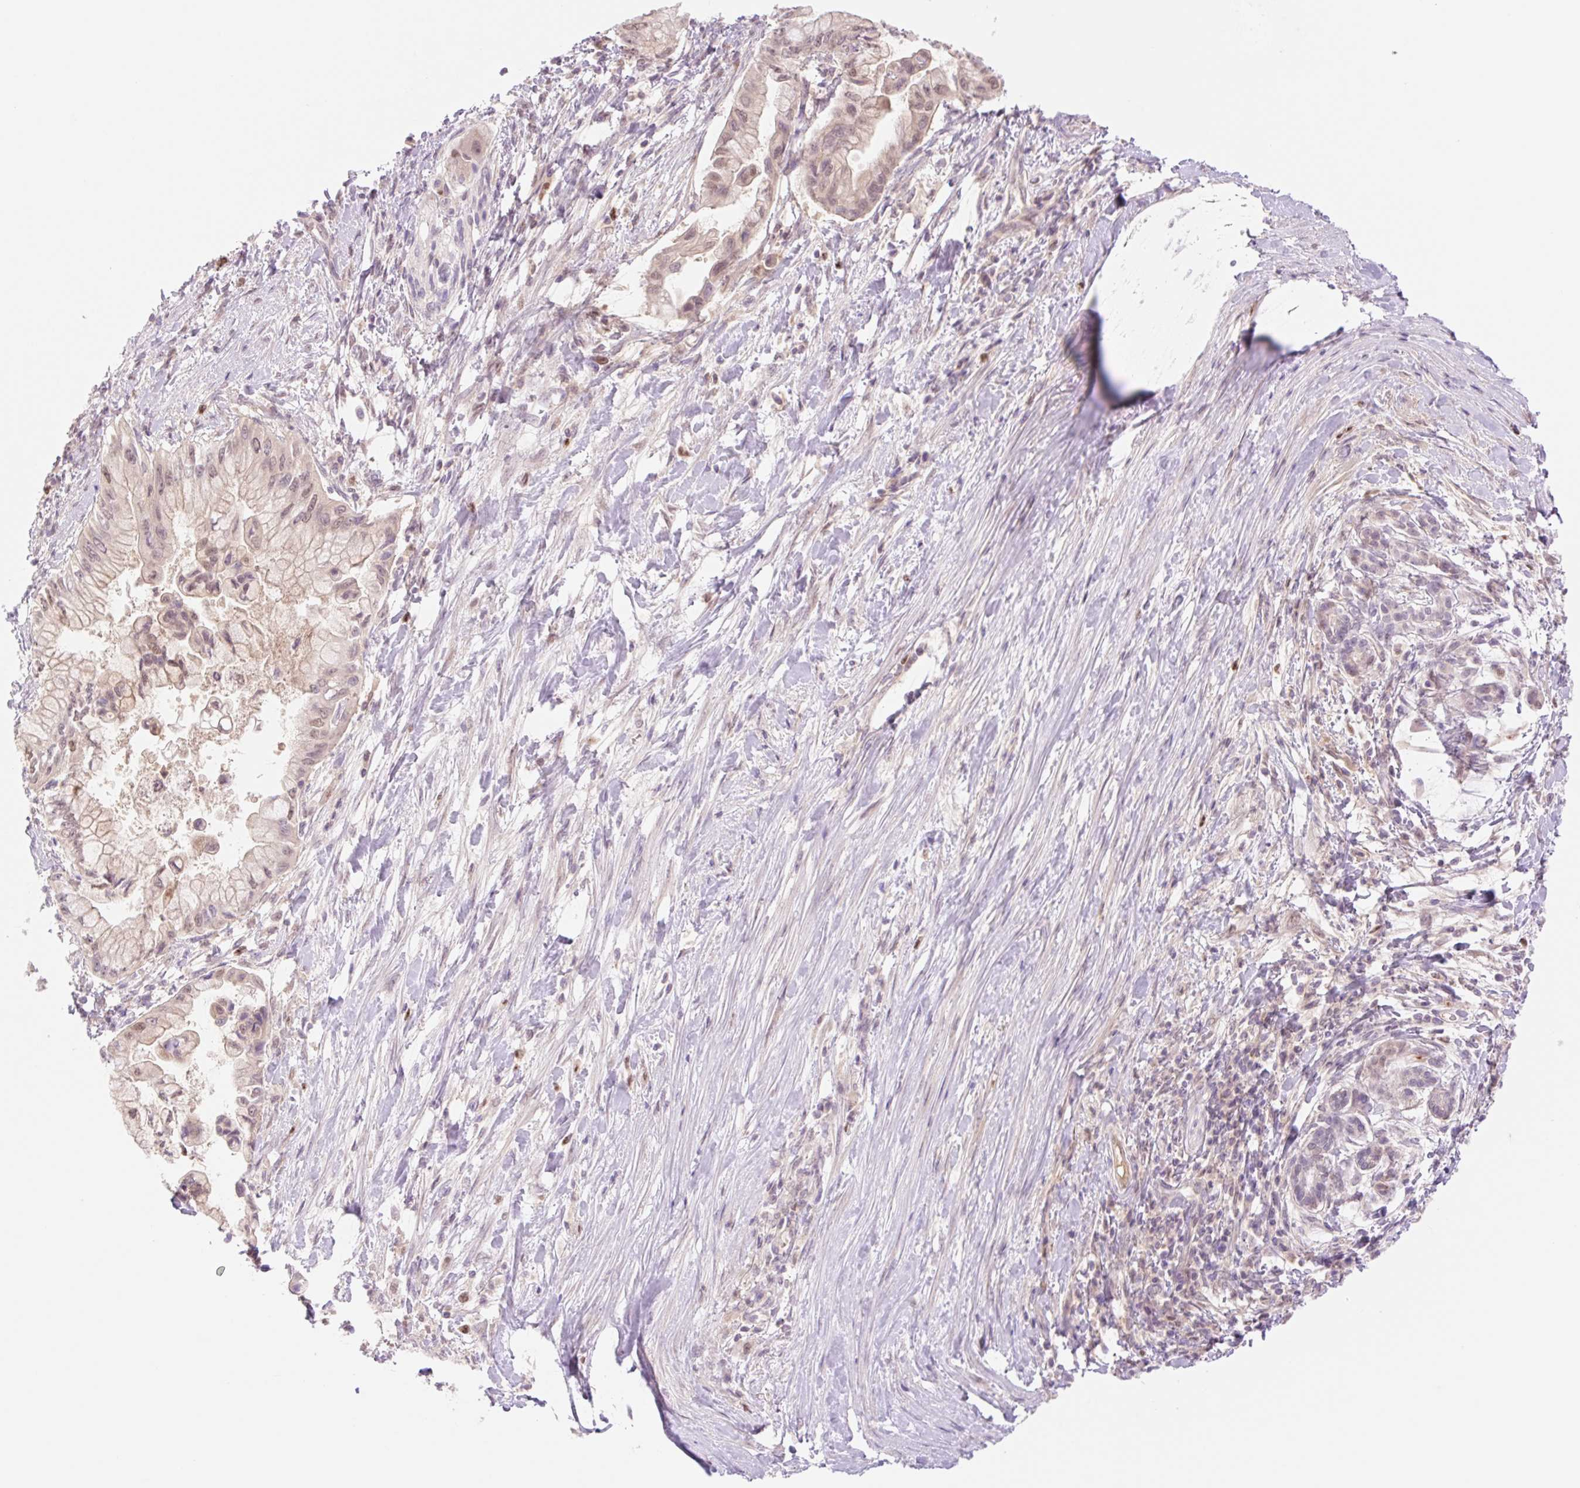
{"staining": {"intensity": "weak", "quantity": ">75%", "location": "nuclear"}, "tissue": "pancreatic cancer", "cell_type": "Tumor cells", "image_type": "cancer", "snomed": [{"axis": "morphology", "description": "Adenocarcinoma, NOS"}, {"axis": "topography", "description": "Pancreas"}], "caption": "Protein staining of adenocarcinoma (pancreatic) tissue exhibits weak nuclear expression in about >75% of tumor cells.", "gene": "HEBP1", "patient": {"sex": "male", "age": 48}}